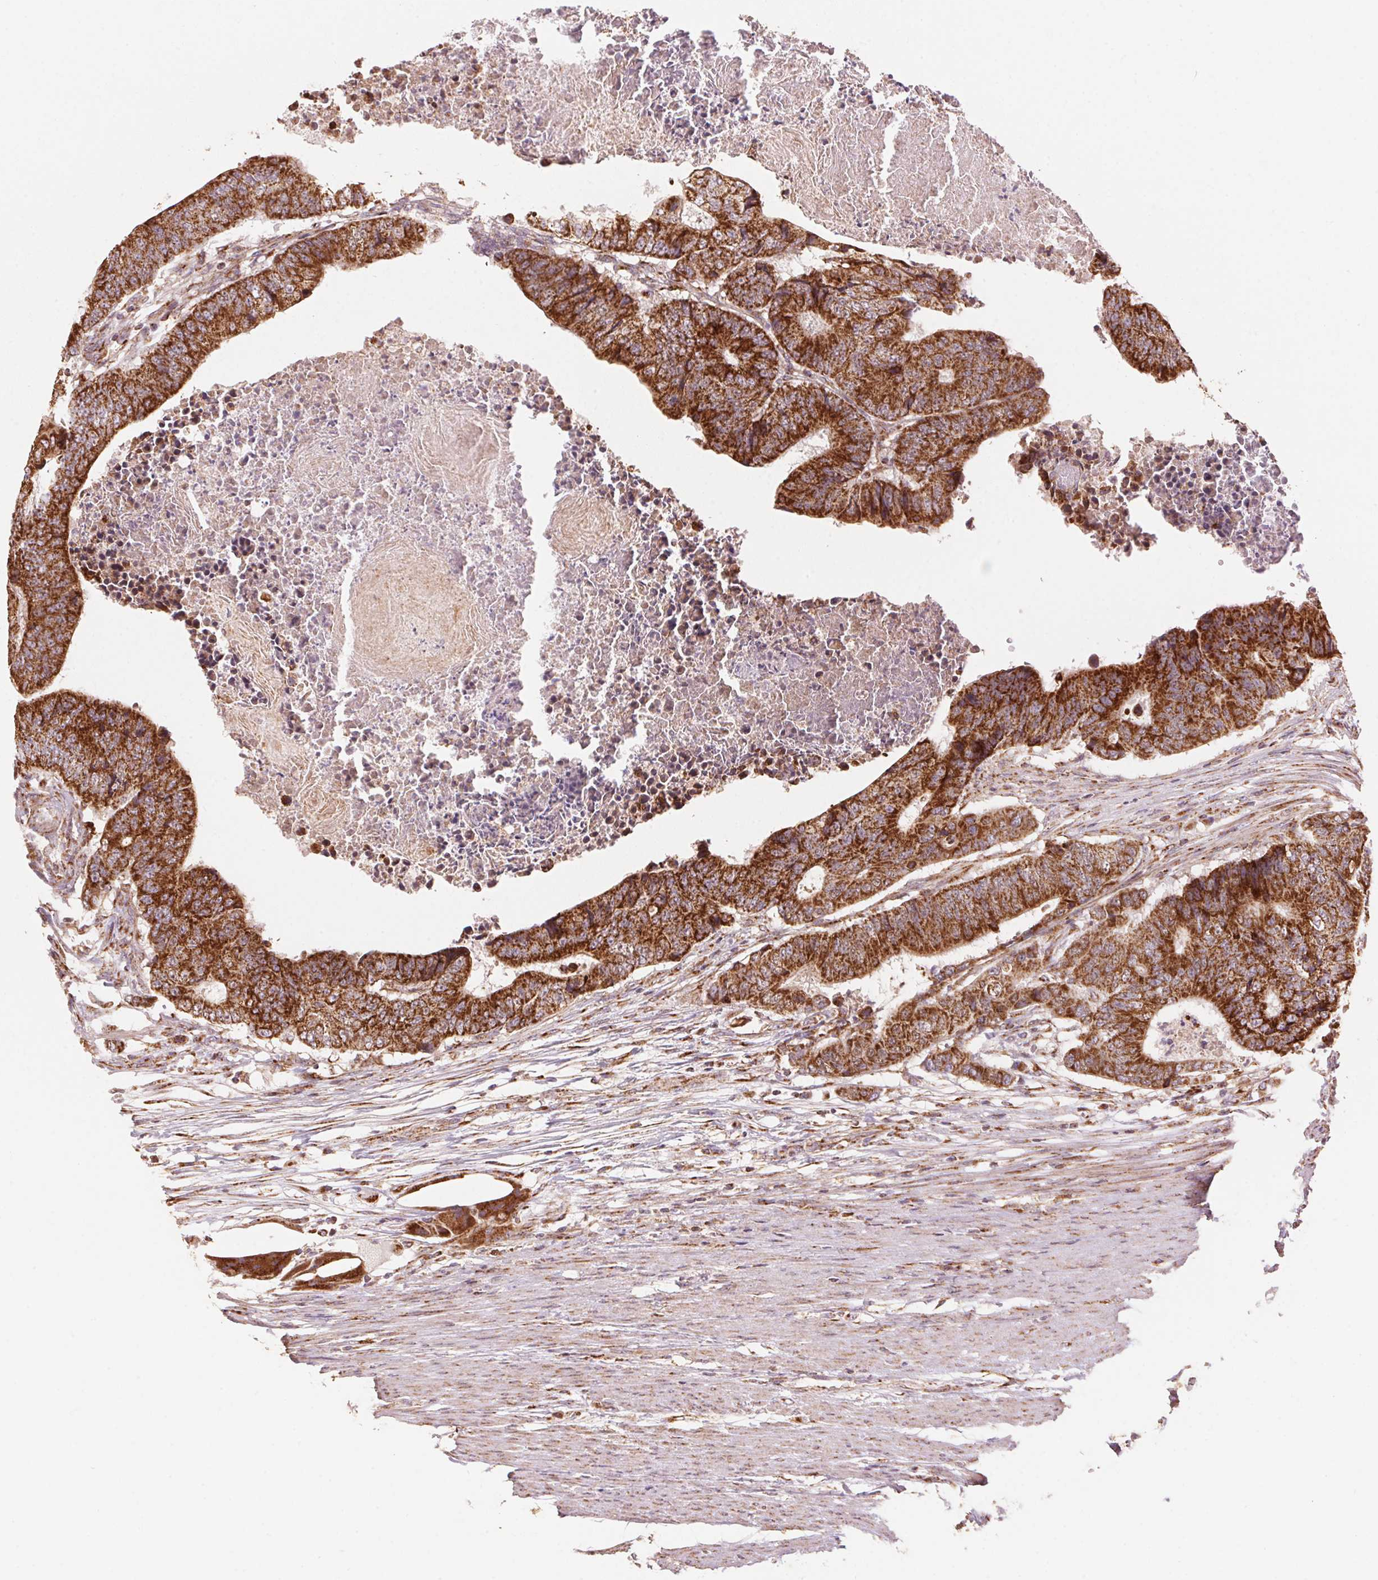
{"staining": {"intensity": "strong", "quantity": ">75%", "location": "cytoplasmic/membranous"}, "tissue": "colorectal cancer", "cell_type": "Tumor cells", "image_type": "cancer", "snomed": [{"axis": "morphology", "description": "Adenocarcinoma, NOS"}, {"axis": "topography", "description": "Colon"}], "caption": "Protein staining of colorectal cancer tissue displays strong cytoplasmic/membranous expression in about >75% of tumor cells. (Brightfield microscopy of DAB IHC at high magnification).", "gene": "TOMM70", "patient": {"sex": "female", "age": 48}}